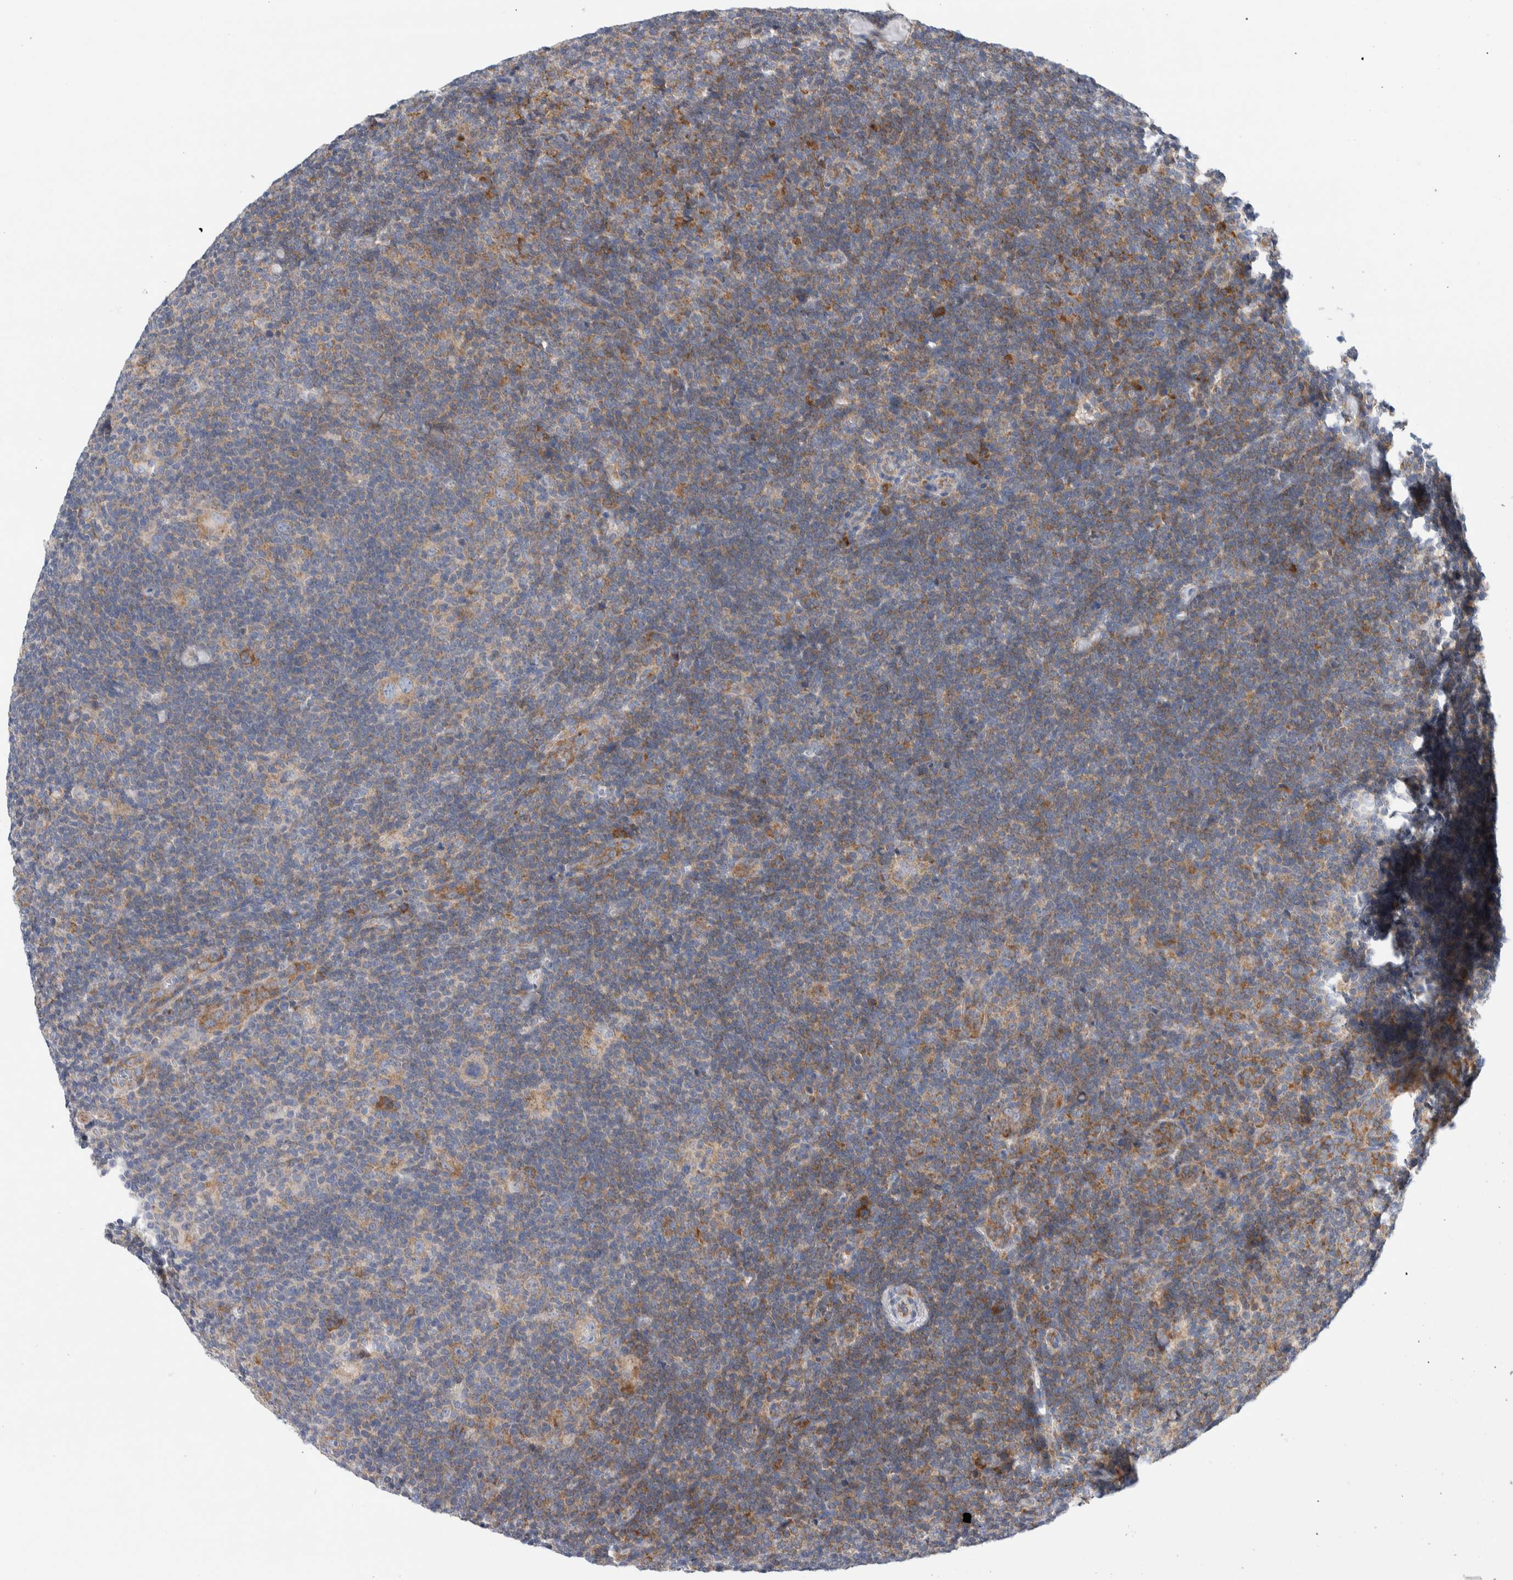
{"staining": {"intensity": "weak", "quantity": ">75%", "location": "cytoplasmic/membranous"}, "tissue": "lymphoma", "cell_type": "Tumor cells", "image_type": "cancer", "snomed": [{"axis": "morphology", "description": "Hodgkin's disease, NOS"}, {"axis": "topography", "description": "Lymph node"}], "caption": "Lymphoma was stained to show a protein in brown. There is low levels of weak cytoplasmic/membranous expression in about >75% of tumor cells.", "gene": "RACK1", "patient": {"sex": "female", "age": 57}}